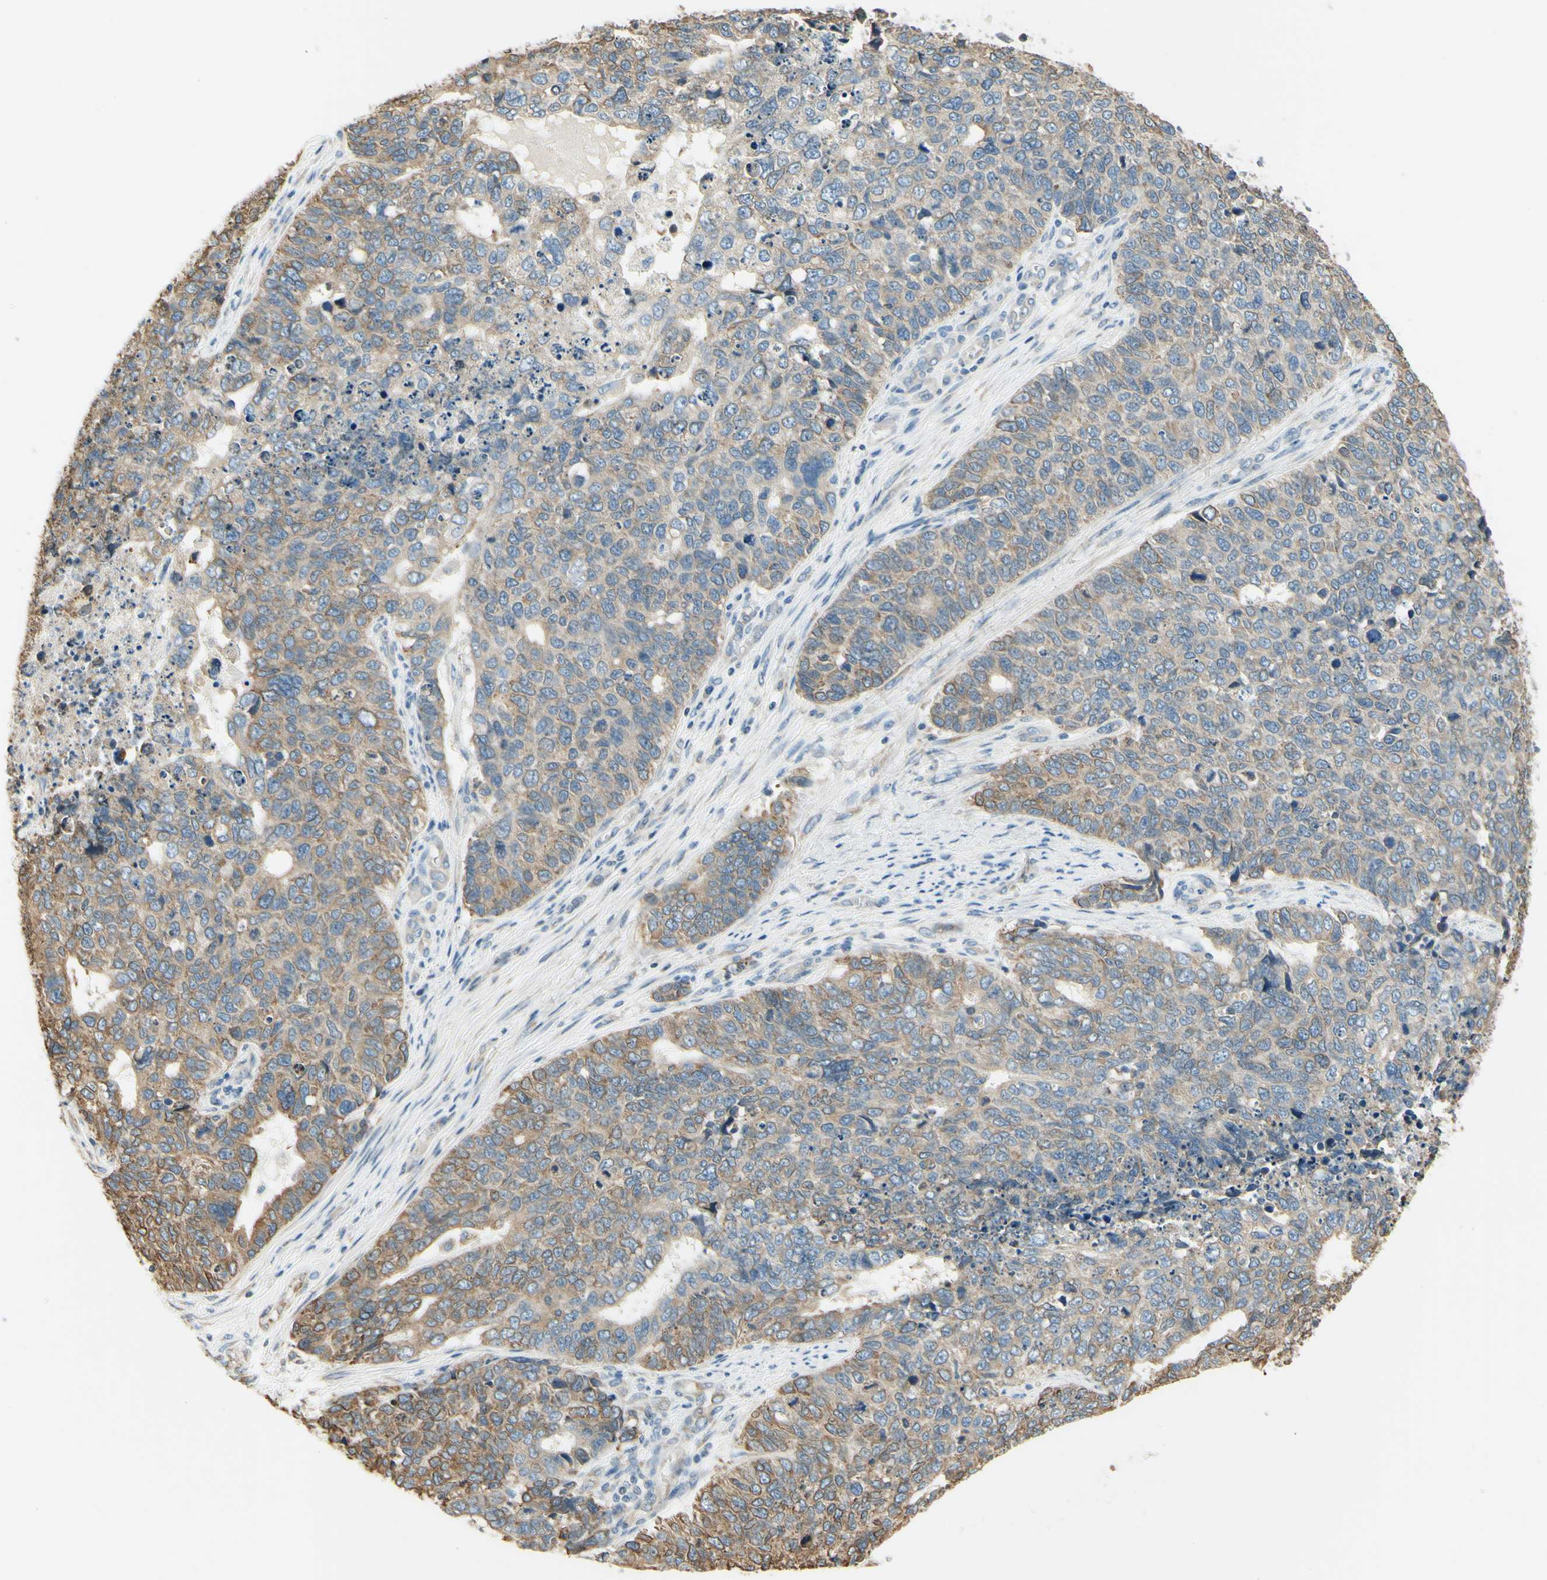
{"staining": {"intensity": "weak", "quantity": ">75%", "location": "cytoplasmic/membranous"}, "tissue": "cervical cancer", "cell_type": "Tumor cells", "image_type": "cancer", "snomed": [{"axis": "morphology", "description": "Squamous cell carcinoma, NOS"}, {"axis": "topography", "description": "Cervix"}], "caption": "An IHC image of tumor tissue is shown. Protein staining in brown highlights weak cytoplasmic/membranous positivity in cervical squamous cell carcinoma within tumor cells.", "gene": "IGDCC4", "patient": {"sex": "female", "age": 63}}